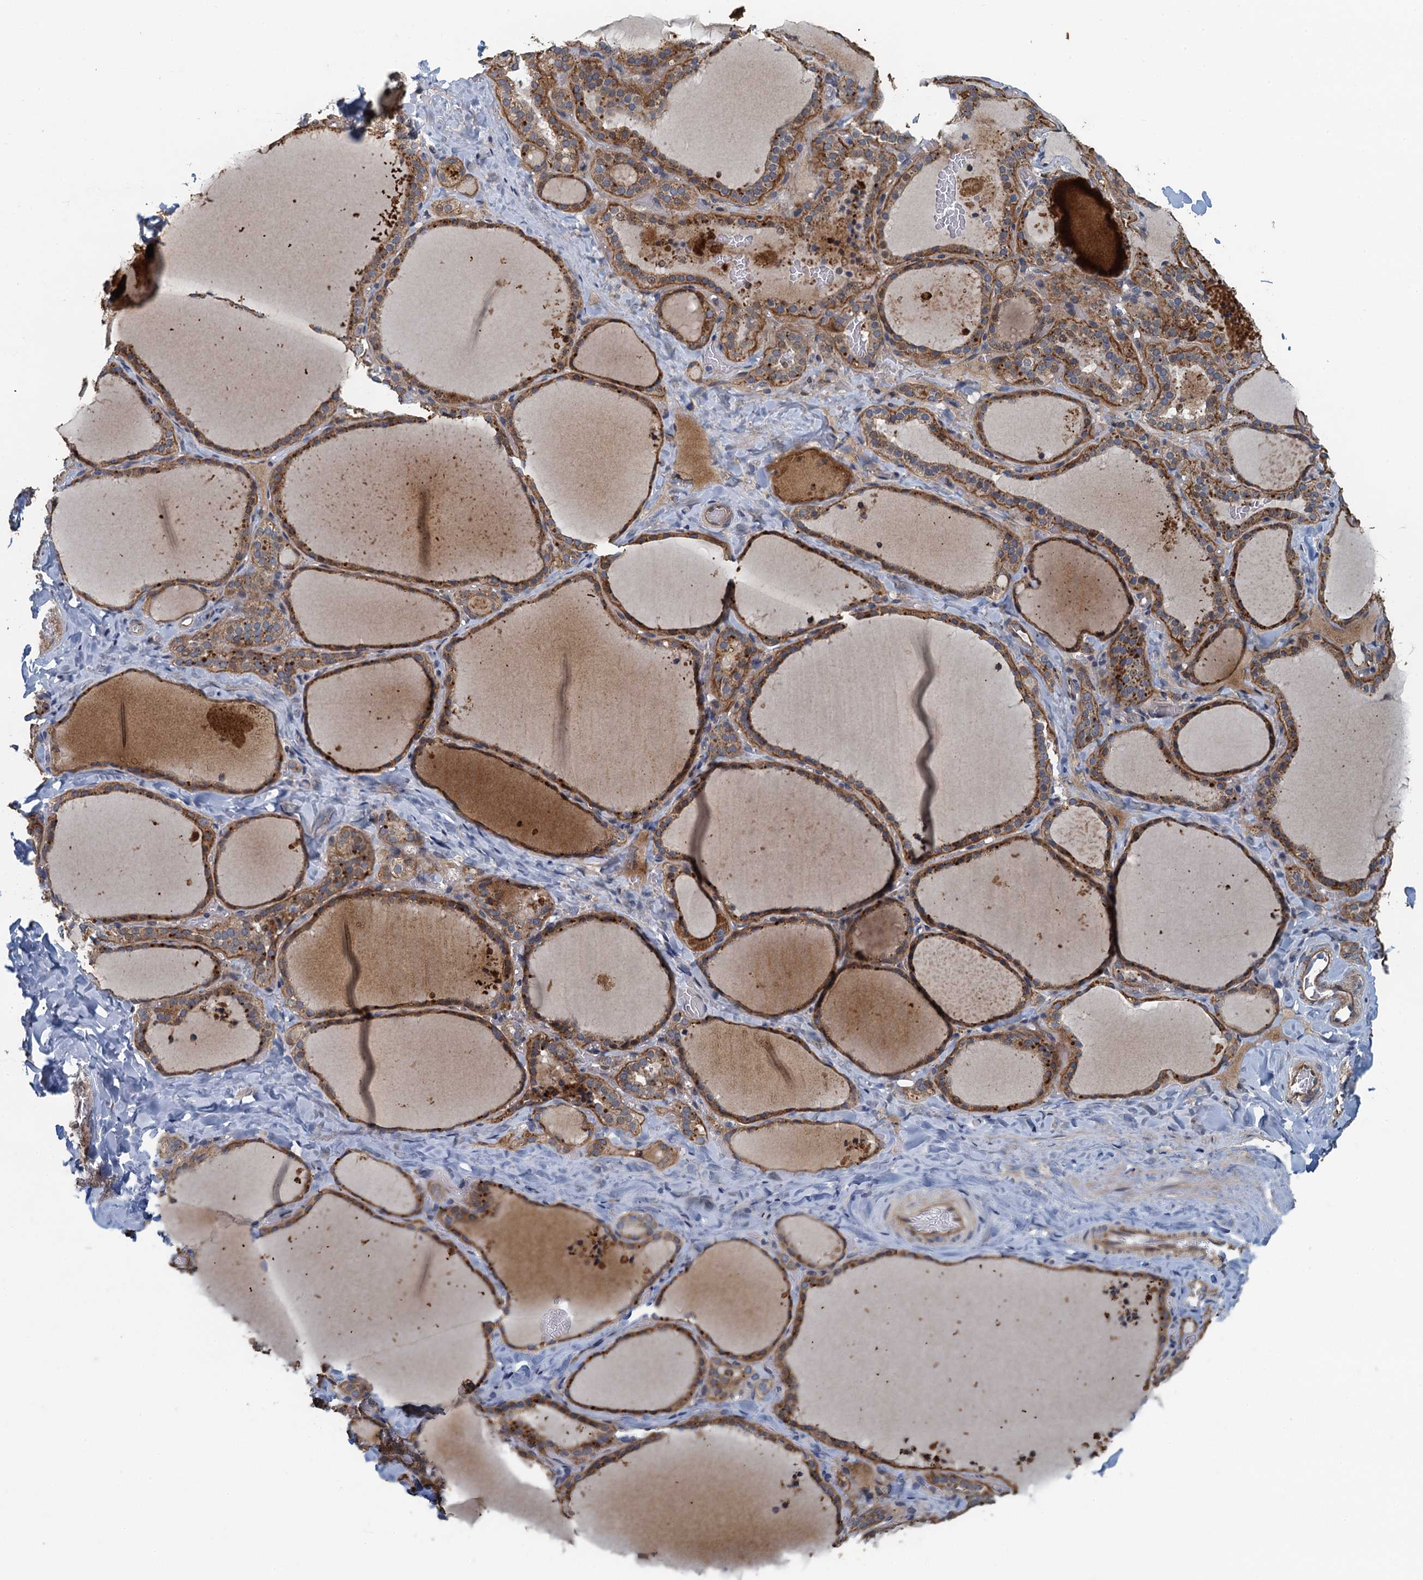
{"staining": {"intensity": "moderate", "quantity": ">75%", "location": "cytoplasmic/membranous"}, "tissue": "thyroid gland", "cell_type": "Glandular cells", "image_type": "normal", "snomed": [{"axis": "morphology", "description": "Normal tissue, NOS"}, {"axis": "topography", "description": "Thyroid gland"}], "caption": "An immunohistochemistry photomicrograph of benign tissue is shown. Protein staining in brown labels moderate cytoplasmic/membranous positivity in thyroid gland within glandular cells. (DAB (3,3'-diaminobenzidine) IHC with brightfield microscopy, high magnification).", "gene": "AGRN", "patient": {"sex": "female", "age": 22}}